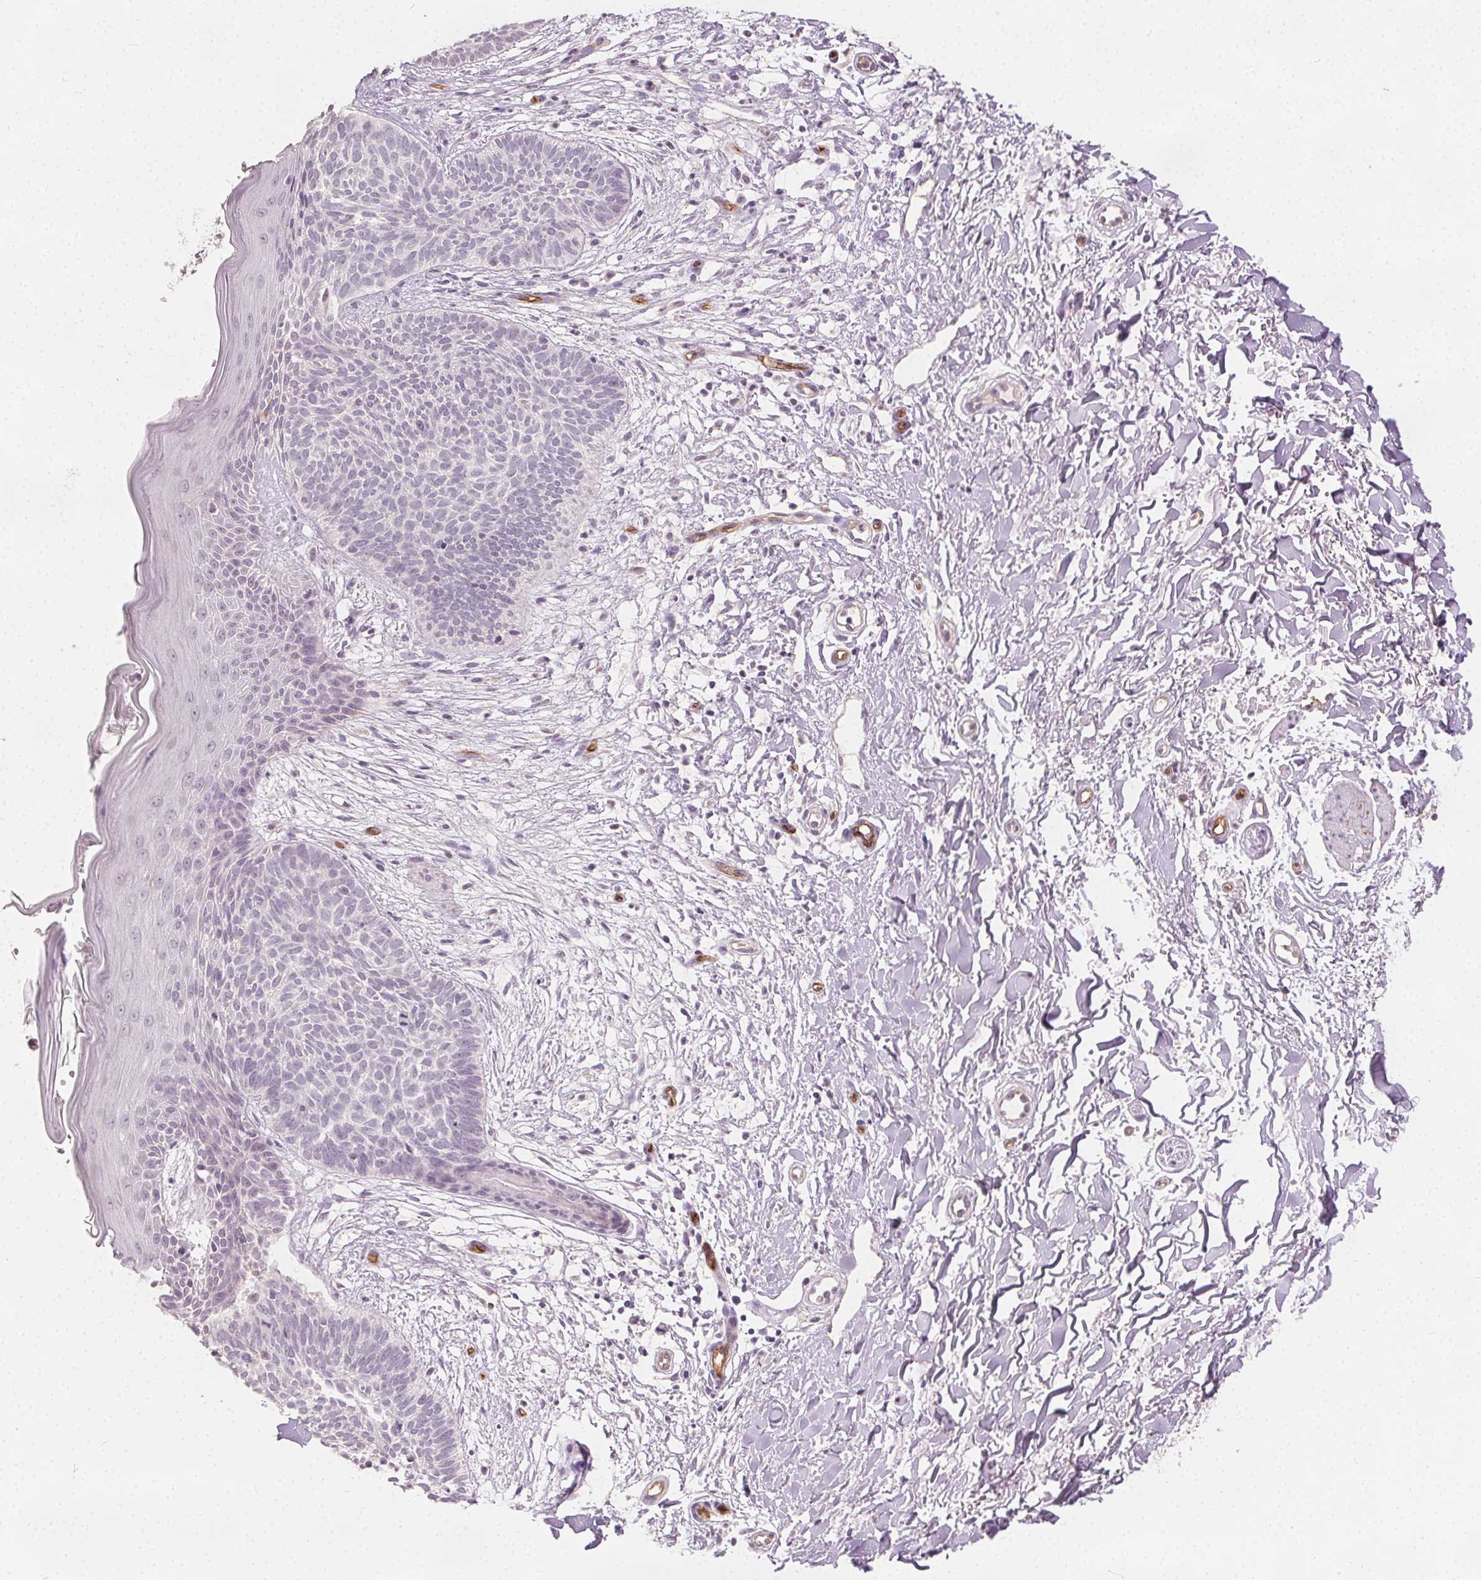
{"staining": {"intensity": "negative", "quantity": "none", "location": "none"}, "tissue": "skin cancer", "cell_type": "Tumor cells", "image_type": "cancer", "snomed": [{"axis": "morphology", "description": "Basal cell carcinoma"}, {"axis": "topography", "description": "Skin"}], "caption": "Tumor cells are negative for brown protein staining in skin basal cell carcinoma.", "gene": "PODXL", "patient": {"sex": "female", "age": 84}}